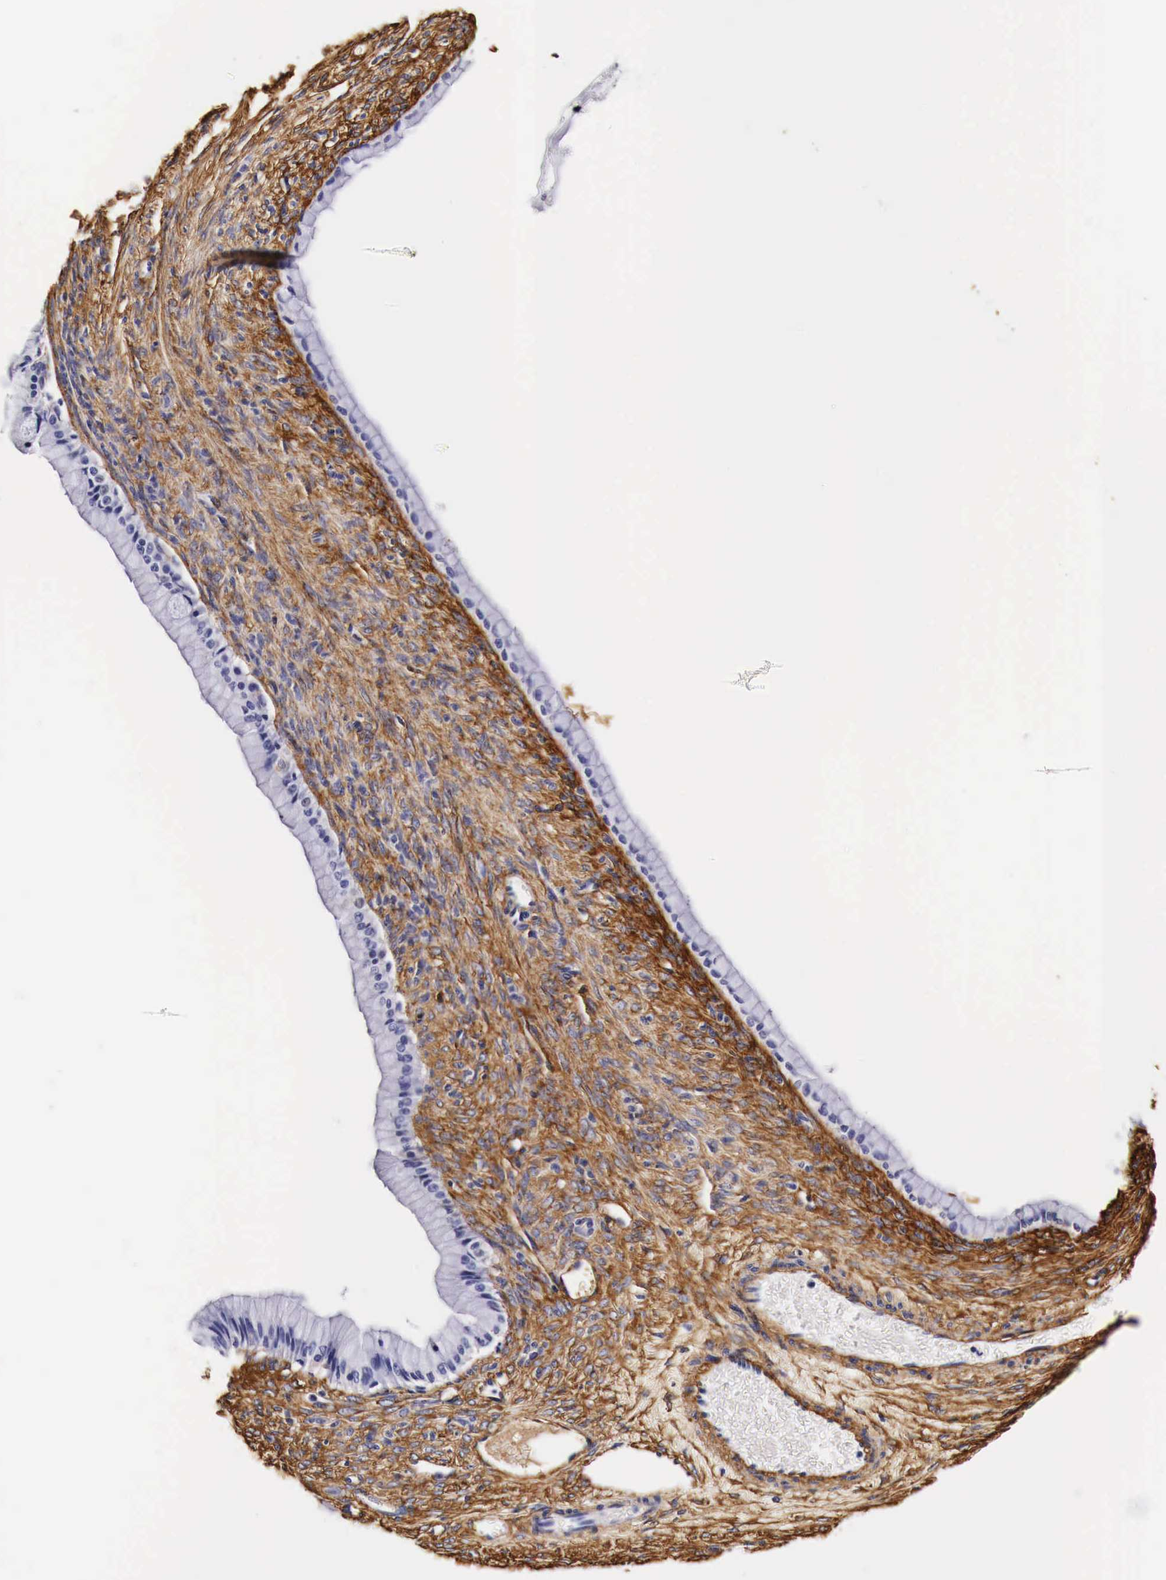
{"staining": {"intensity": "negative", "quantity": "none", "location": "none"}, "tissue": "ovarian cancer", "cell_type": "Tumor cells", "image_type": "cancer", "snomed": [{"axis": "morphology", "description": "Cystadenocarcinoma, mucinous, NOS"}, {"axis": "topography", "description": "Ovary"}], "caption": "Ovarian cancer (mucinous cystadenocarcinoma) was stained to show a protein in brown. There is no significant expression in tumor cells.", "gene": "LAMB2", "patient": {"sex": "female", "age": 25}}